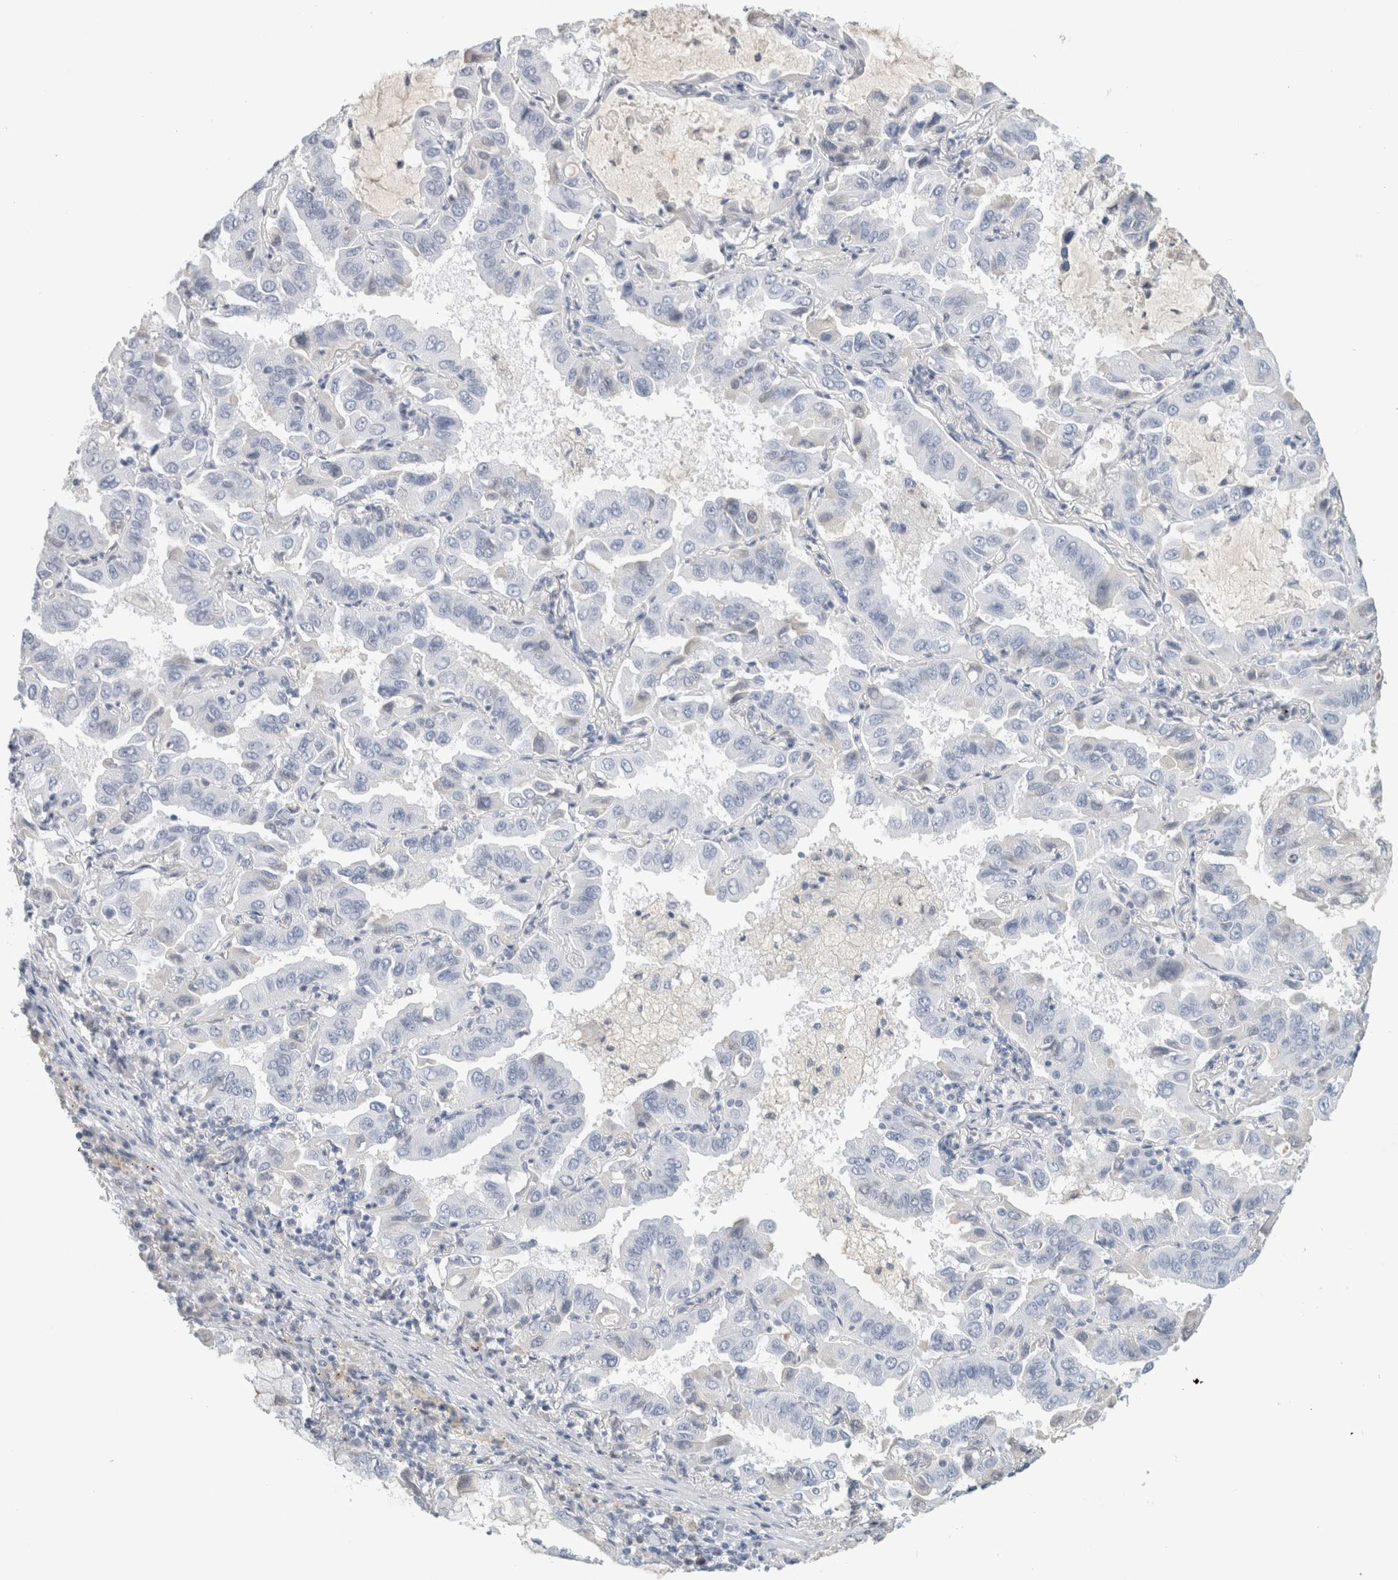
{"staining": {"intensity": "negative", "quantity": "none", "location": "none"}, "tissue": "lung cancer", "cell_type": "Tumor cells", "image_type": "cancer", "snomed": [{"axis": "morphology", "description": "Adenocarcinoma, NOS"}, {"axis": "topography", "description": "Lung"}], "caption": "DAB immunohistochemical staining of adenocarcinoma (lung) reveals no significant staining in tumor cells.", "gene": "TSPAN8", "patient": {"sex": "male", "age": 64}}